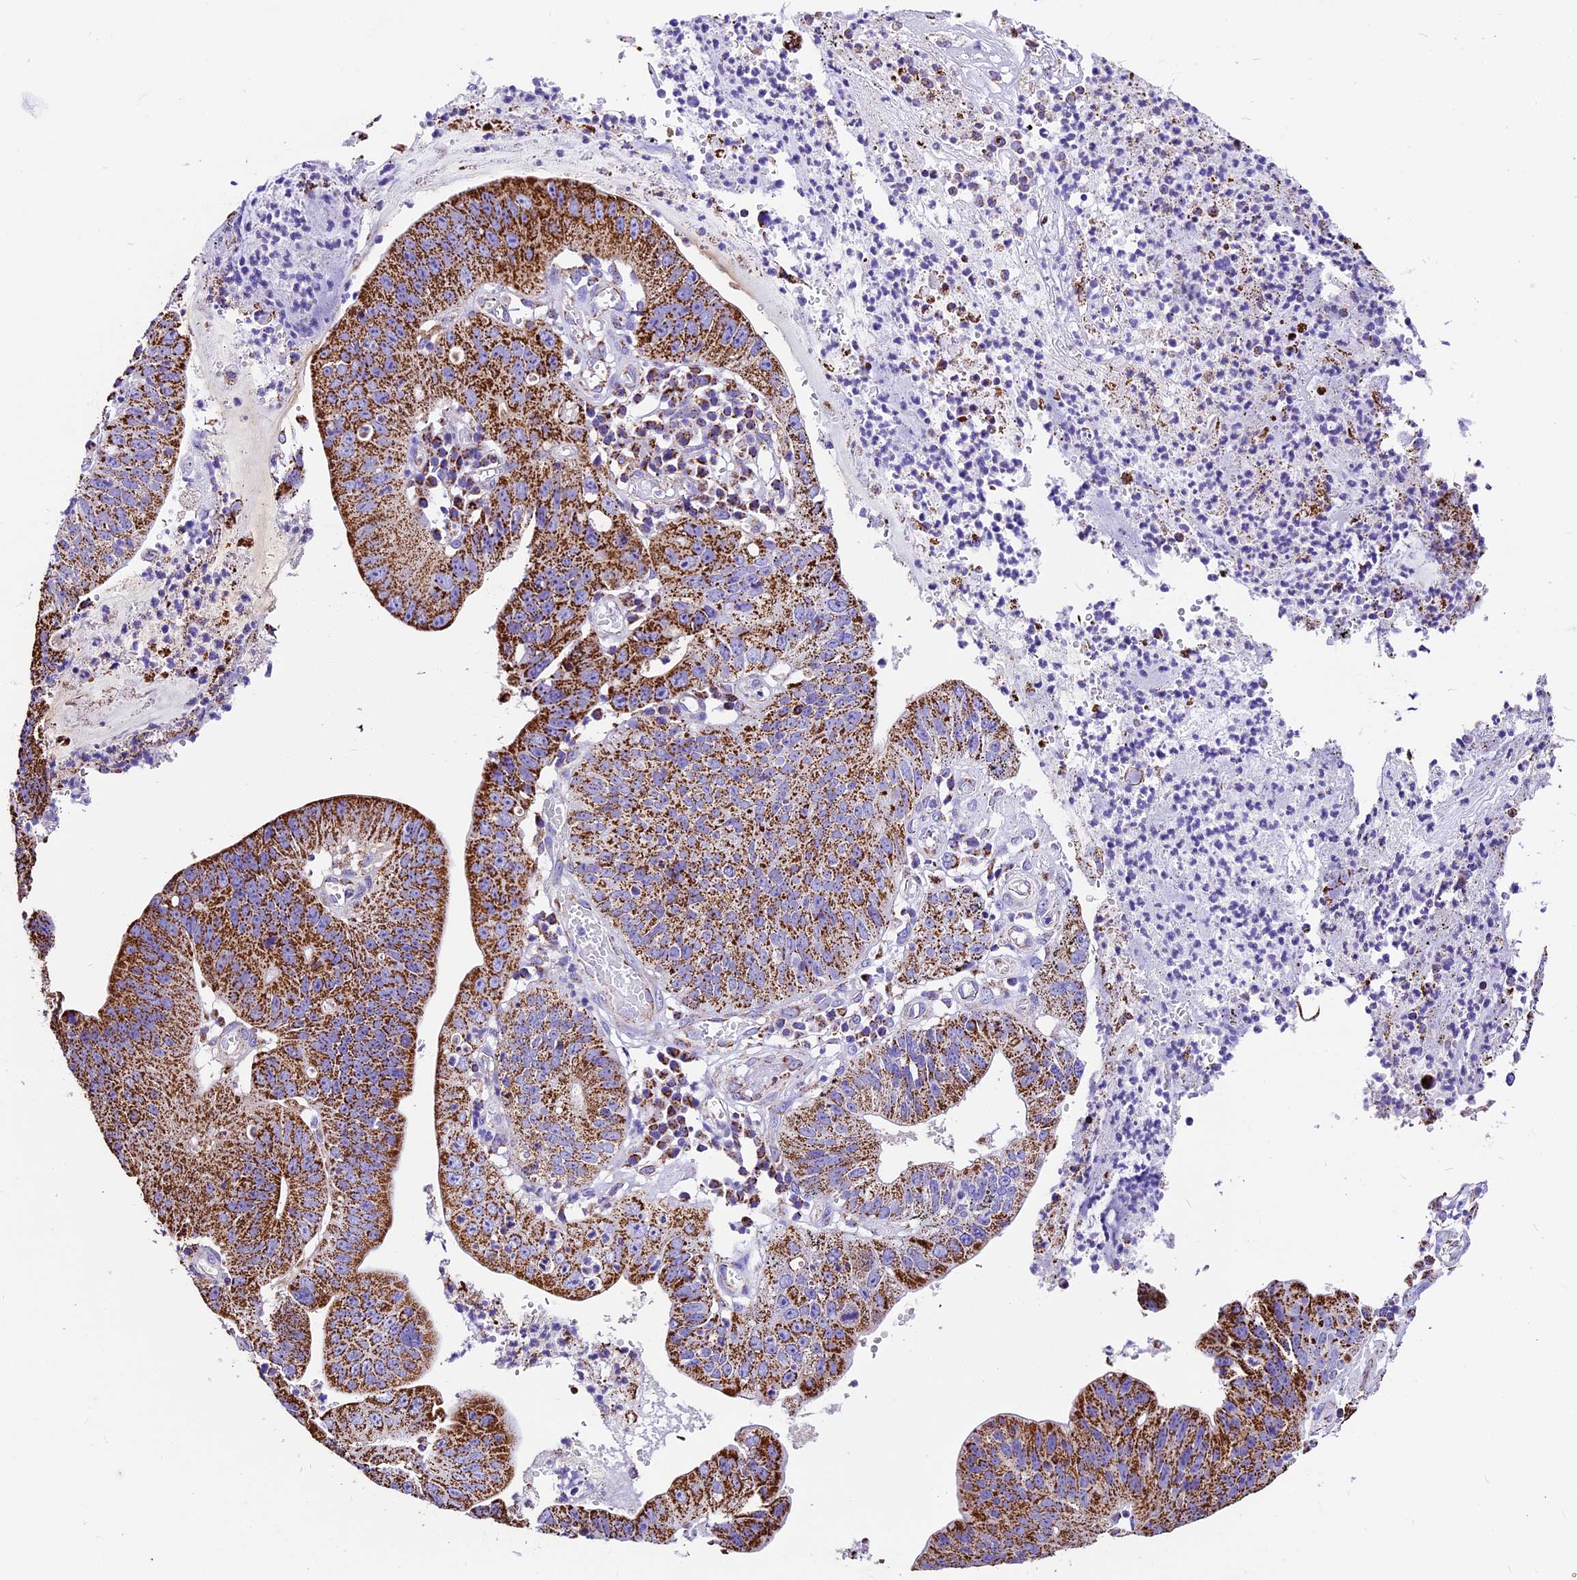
{"staining": {"intensity": "strong", "quantity": ">75%", "location": "cytoplasmic/membranous"}, "tissue": "stomach cancer", "cell_type": "Tumor cells", "image_type": "cancer", "snomed": [{"axis": "morphology", "description": "Adenocarcinoma, NOS"}, {"axis": "topography", "description": "Stomach"}], "caption": "There is high levels of strong cytoplasmic/membranous staining in tumor cells of stomach adenocarcinoma, as demonstrated by immunohistochemical staining (brown color).", "gene": "DCAF5", "patient": {"sex": "male", "age": 59}}